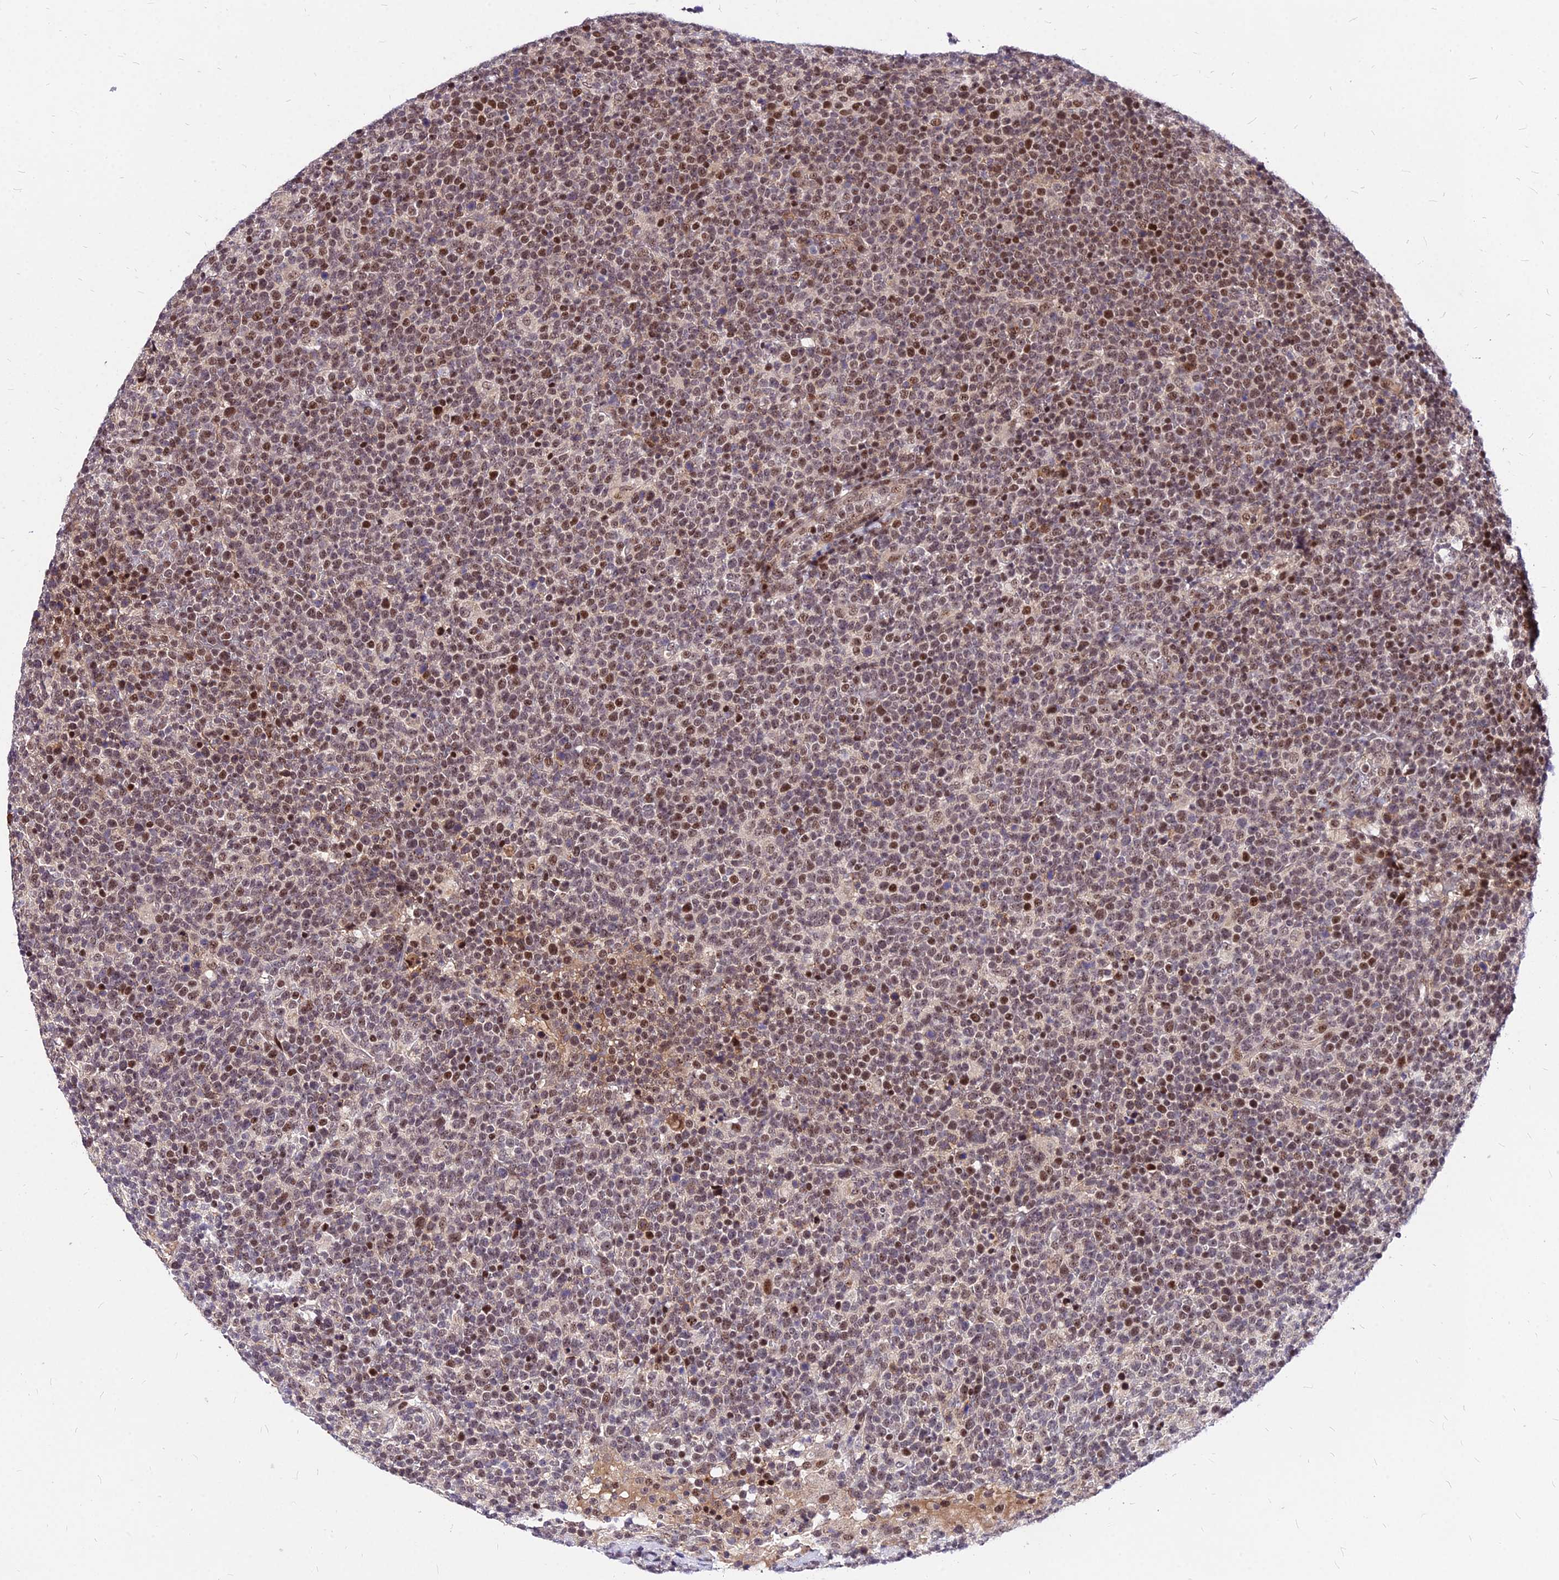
{"staining": {"intensity": "moderate", "quantity": ">75%", "location": "nuclear"}, "tissue": "lymphoma", "cell_type": "Tumor cells", "image_type": "cancer", "snomed": [{"axis": "morphology", "description": "Malignant lymphoma, non-Hodgkin's type, High grade"}, {"axis": "topography", "description": "Lymph node"}], "caption": "Tumor cells demonstrate medium levels of moderate nuclear positivity in approximately >75% of cells in lymphoma. The staining was performed using DAB (3,3'-diaminobenzidine), with brown indicating positive protein expression. Nuclei are stained blue with hematoxylin.", "gene": "DDX55", "patient": {"sex": "male", "age": 61}}